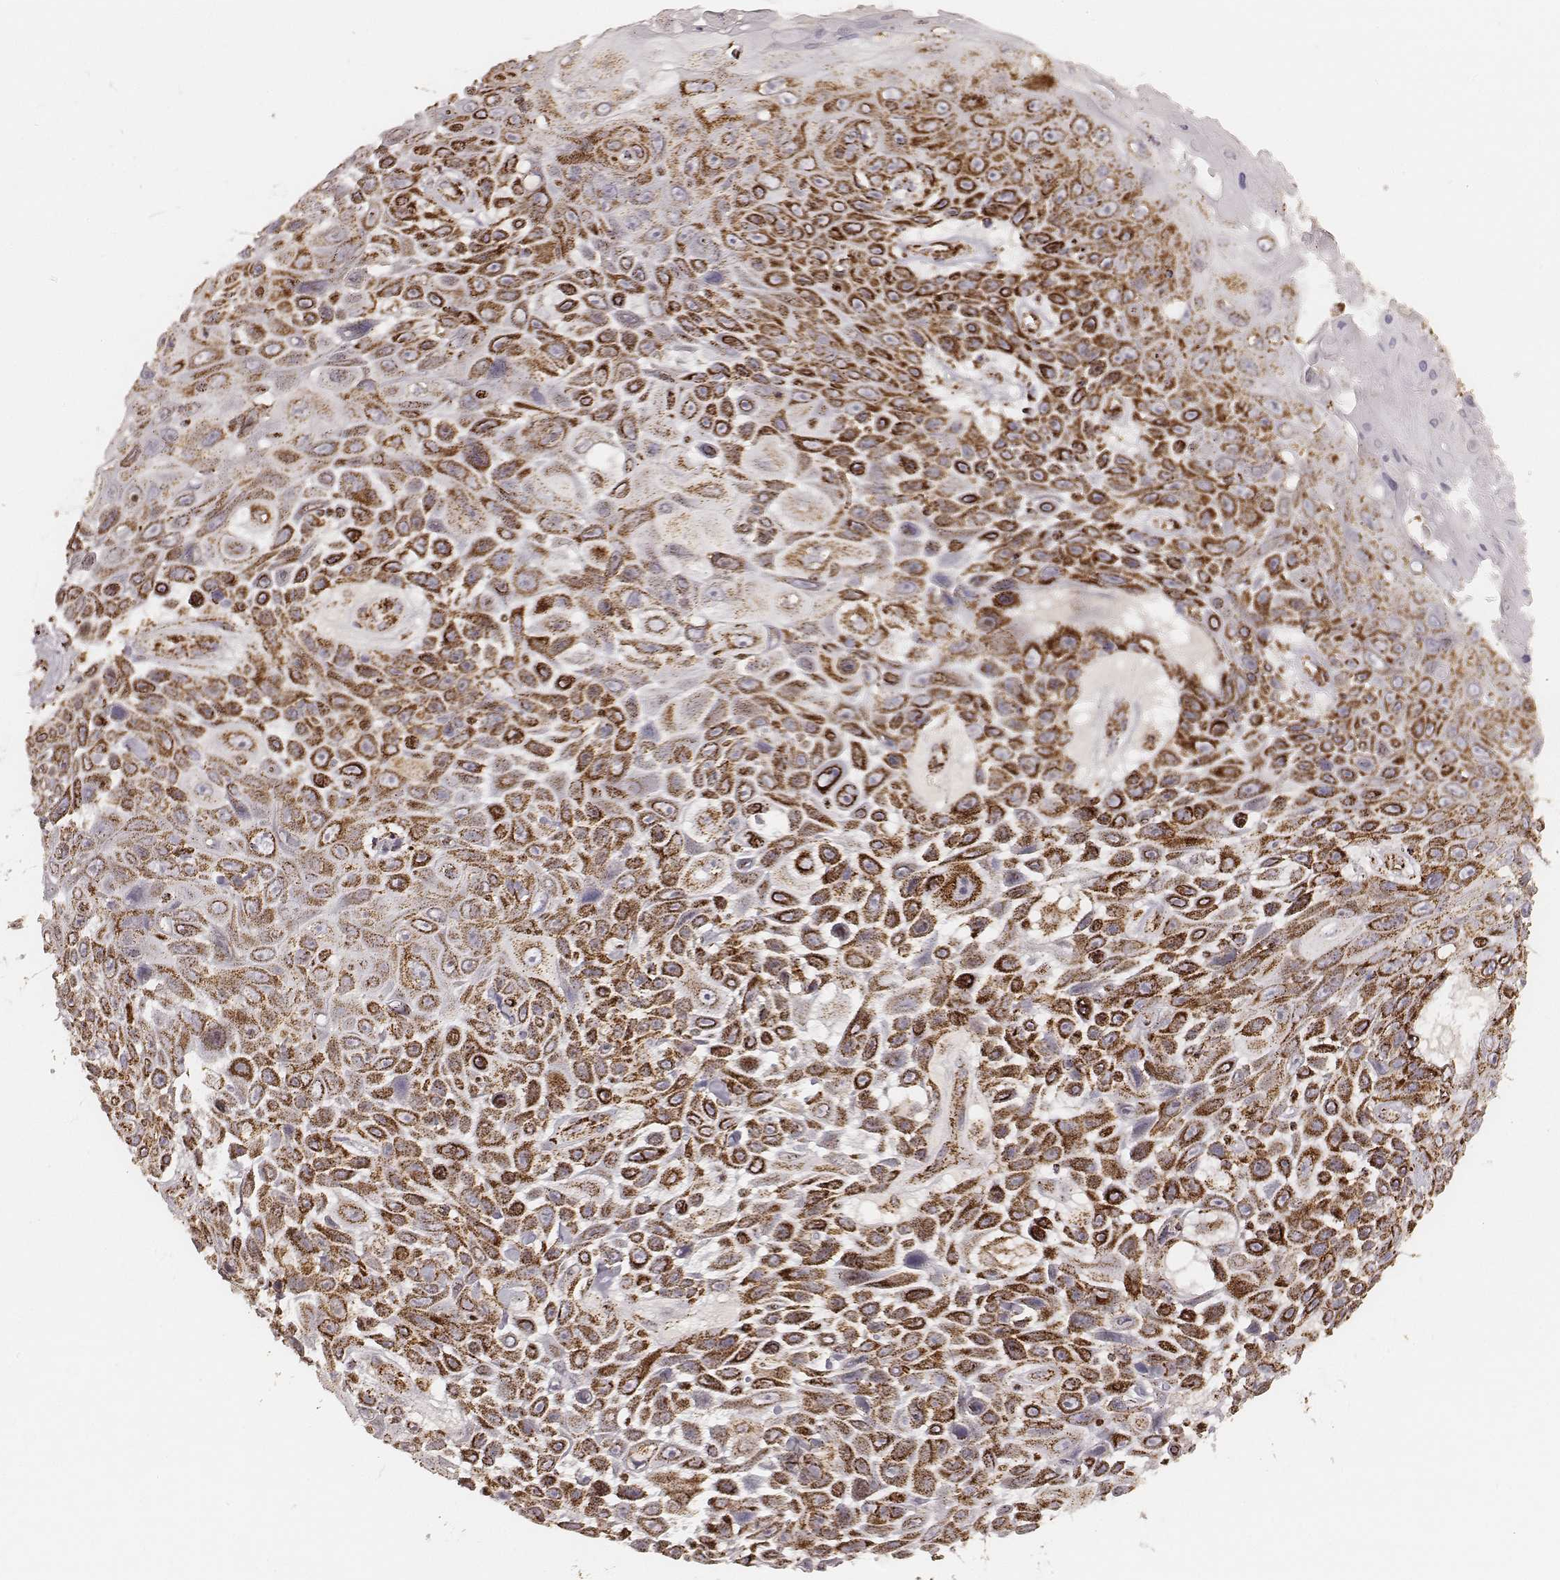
{"staining": {"intensity": "strong", "quantity": ">75%", "location": "cytoplasmic/membranous"}, "tissue": "skin cancer", "cell_type": "Tumor cells", "image_type": "cancer", "snomed": [{"axis": "morphology", "description": "Squamous cell carcinoma, NOS"}, {"axis": "topography", "description": "Skin"}], "caption": "Immunohistochemistry (IHC) micrograph of neoplastic tissue: skin cancer stained using immunohistochemistry reveals high levels of strong protein expression localized specifically in the cytoplasmic/membranous of tumor cells, appearing as a cytoplasmic/membranous brown color.", "gene": "CS", "patient": {"sex": "male", "age": 82}}